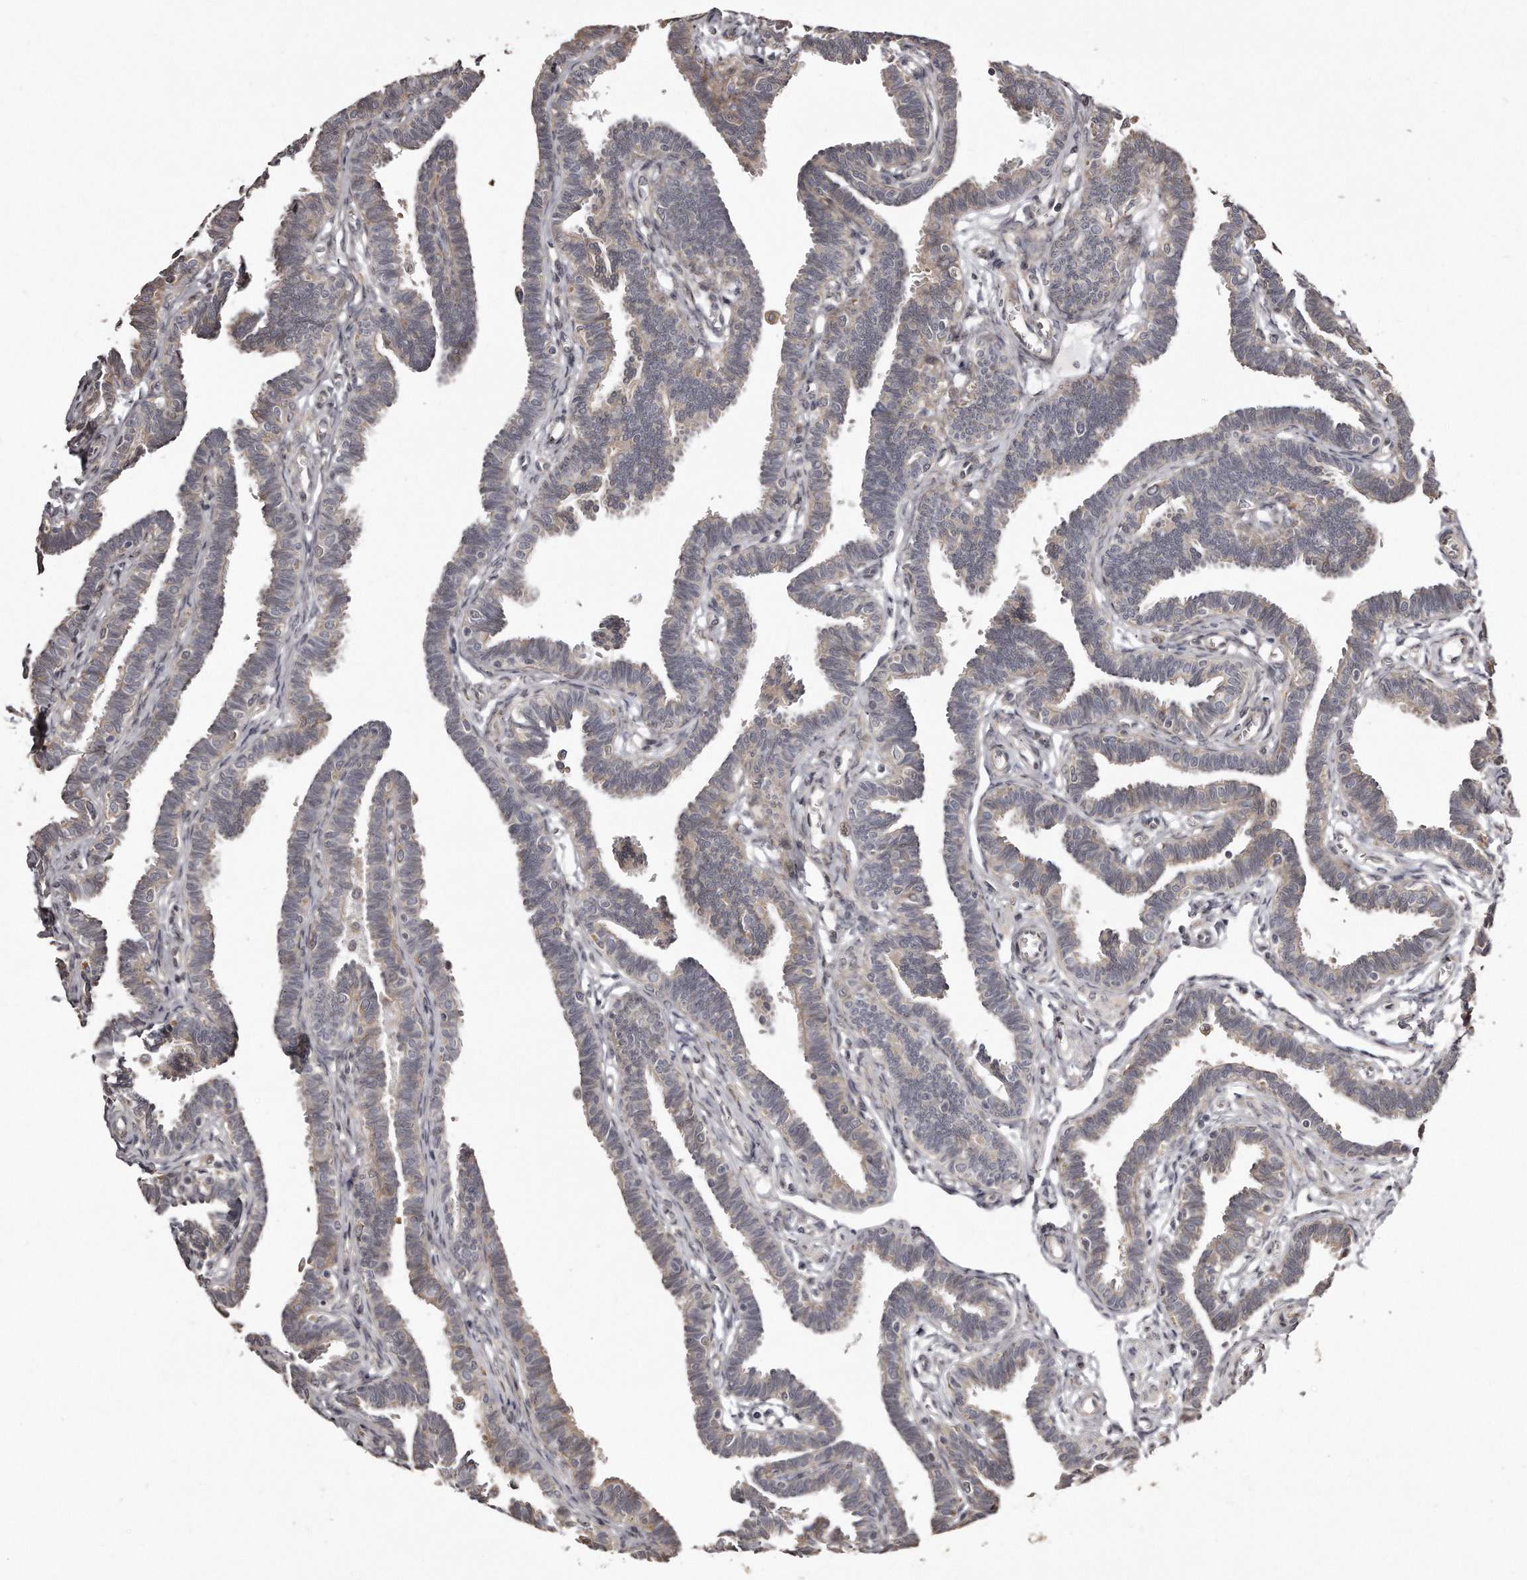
{"staining": {"intensity": "weak", "quantity": "25%-75%", "location": "cytoplasmic/membranous"}, "tissue": "fallopian tube", "cell_type": "Glandular cells", "image_type": "normal", "snomed": [{"axis": "morphology", "description": "Normal tissue, NOS"}, {"axis": "topography", "description": "Fallopian tube"}, {"axis": "topography", "description": "Ovary"}], "caption": "Immunohistochemistry staining of normal fallopian tube, which exhibits low levels of weak cytoplasmic/membranous staining in about 25%-75% of glandular cells indicating weak cytoplasmic/membranous protein expression. The staining was performed using DAB (3,3'-diaminobenzidine) (brown) for protein detection and nuclei were counterstained in hematoxylin (blue).", "gene": "TRAPPC14", "patient": {"sex": "female", "age": 23}}